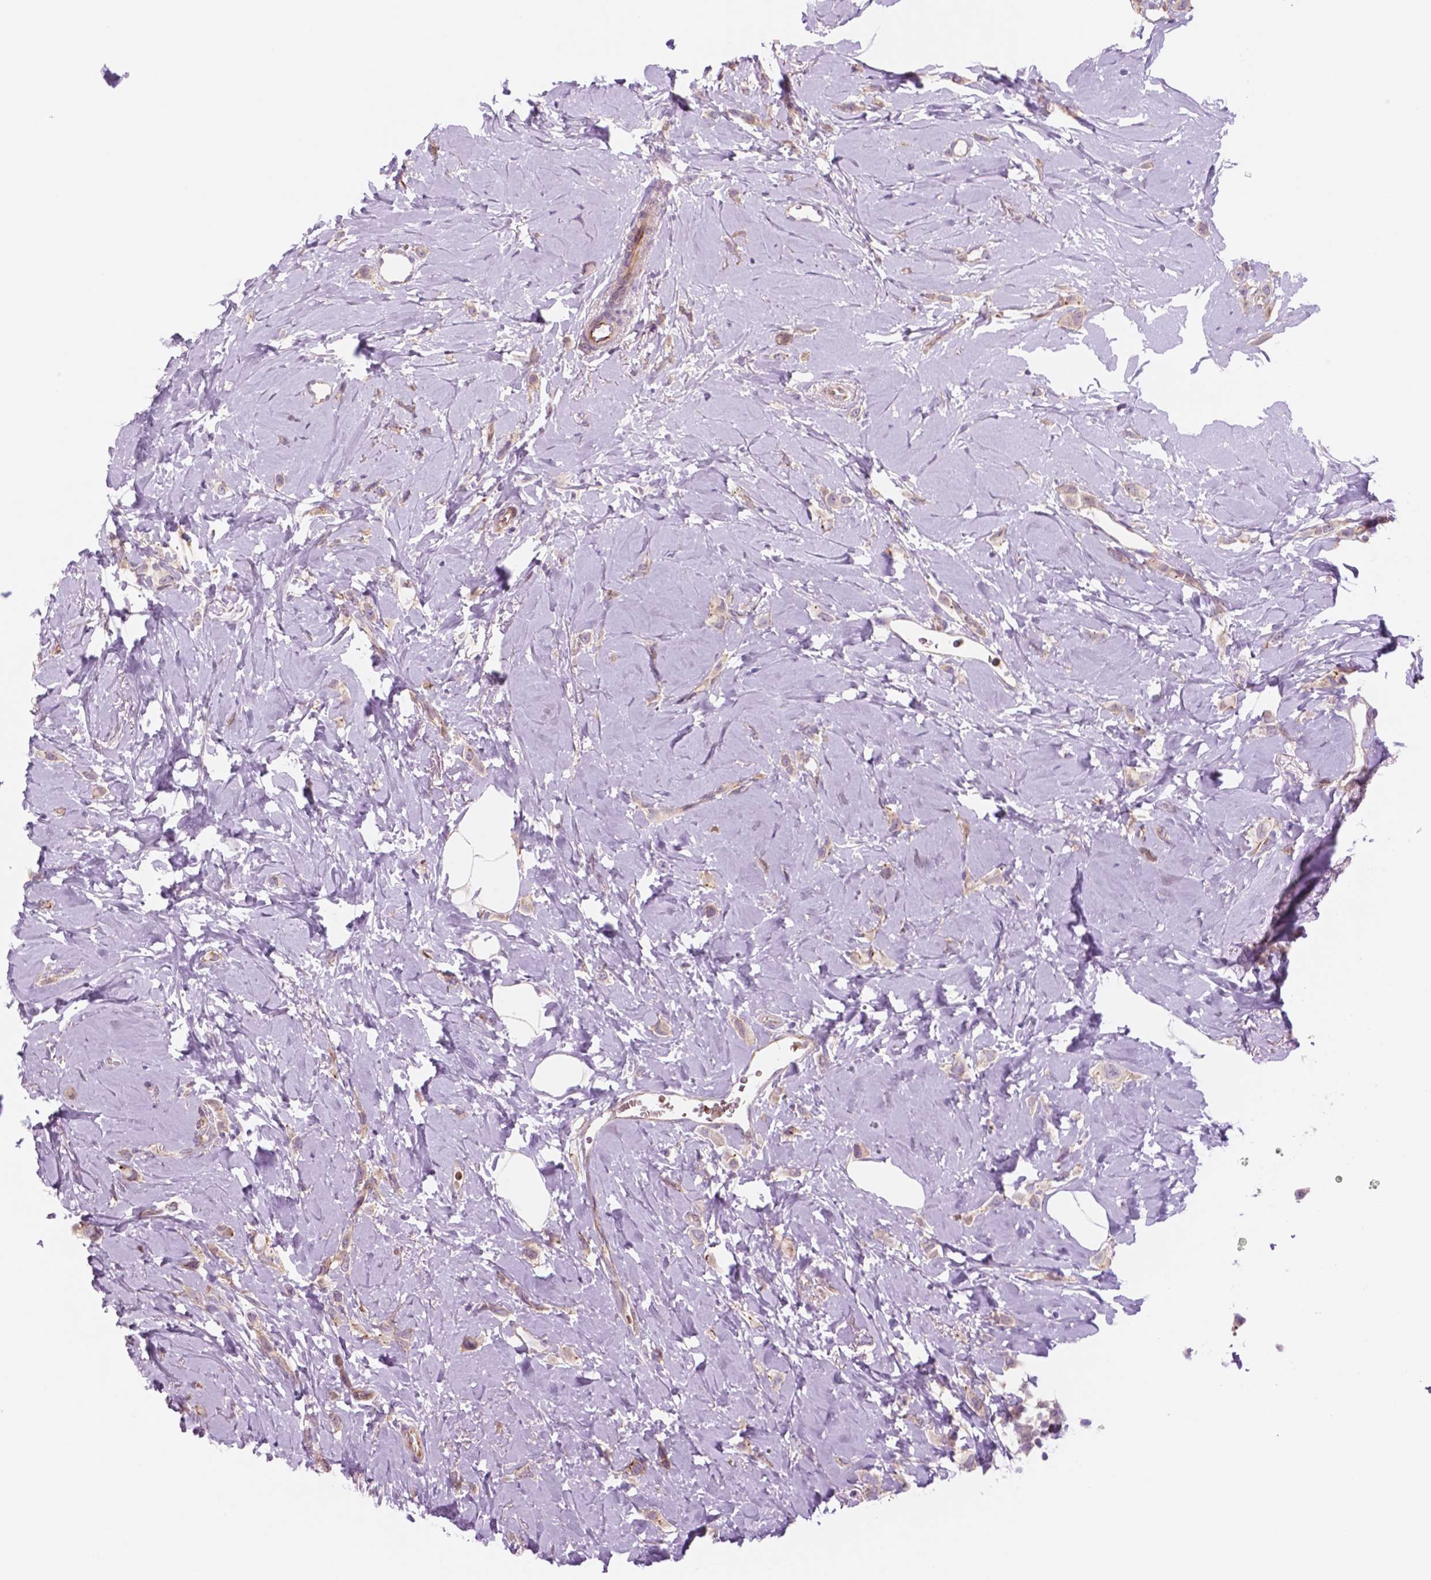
{"staining": {"intensity": "weak", "quantity": ">75%", "location": "cytoplasmic/membranous"}, "tissue": "breast cancer", "cell_type": "Tumor cells", "image_type": "cancer", "snomed": [{"axis": "morphology", "description": "Lobular carcinoma"}, {"axis": "topography", "description": "Breast"}], "caption": "Immunohistochemical staining of lobular carcinoma (breast) demonstrates weak cytoplasmic/membranous protein positivity in approximately >75% of tumor cells.", "gene": "RND3", "patient": {"sex": "female", "age": 66}}